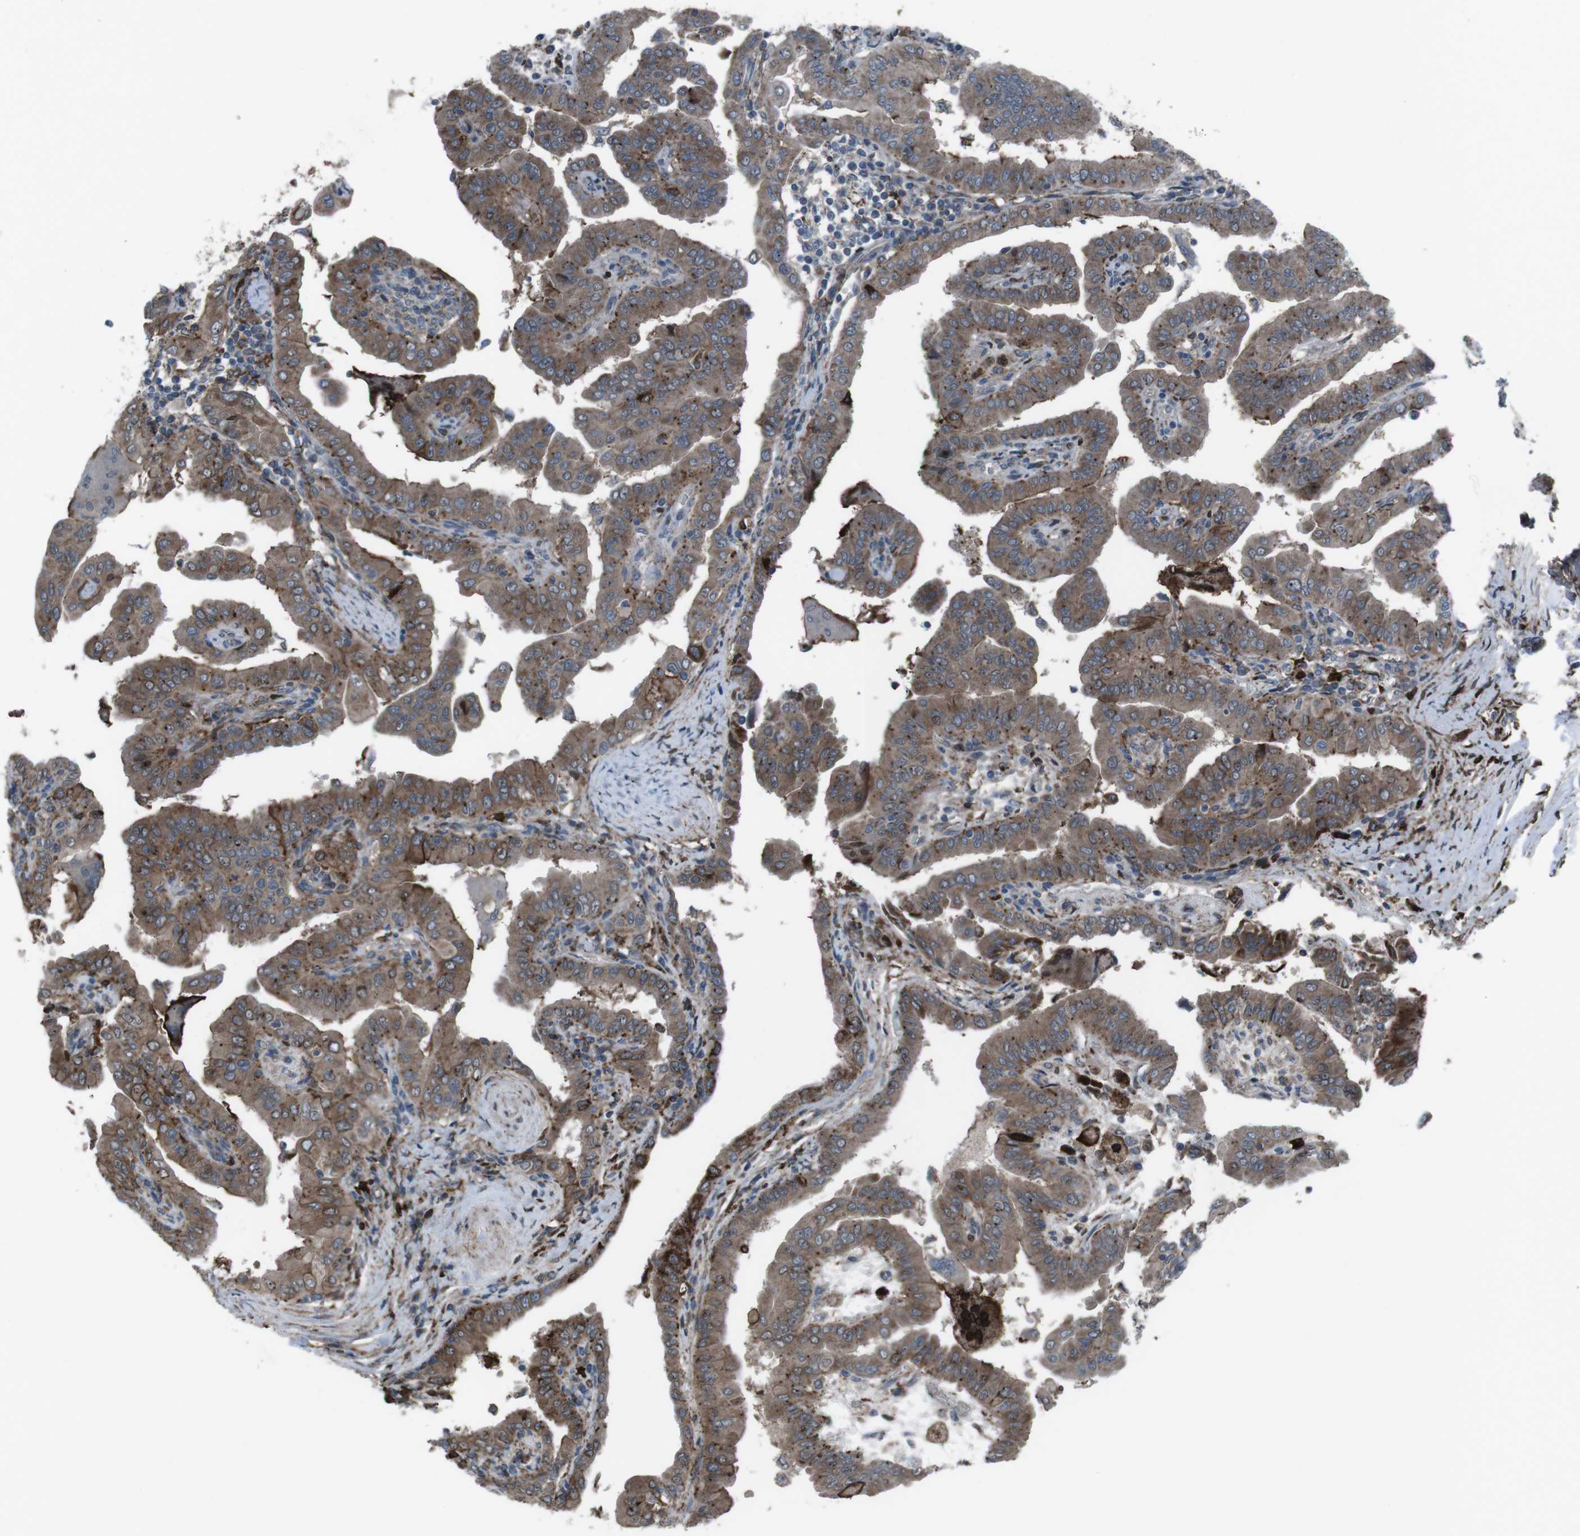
{"staining": {"intensity": "moderate", "quantity": ">75%", "location": "cytoplasmic/membranous"}, "tissue": "thyroid cancer", "cell_type": "Tumor cells", "image_type": "cancer", "snomed": [{"axis": "morphology", "description": "Papillary adenocarcinoma, NOS"}, {"axis": "topography", "description": "Thyroid gland"}], "caption": "Human thyroid papillary adenocarcinoma stained for a protein (brown) shows moderate cytoplasmic/membranous positive positivity in about >75% of tumor cells.", "gene": "GDF10", "patient": {"sex": "male", "age": 33}}